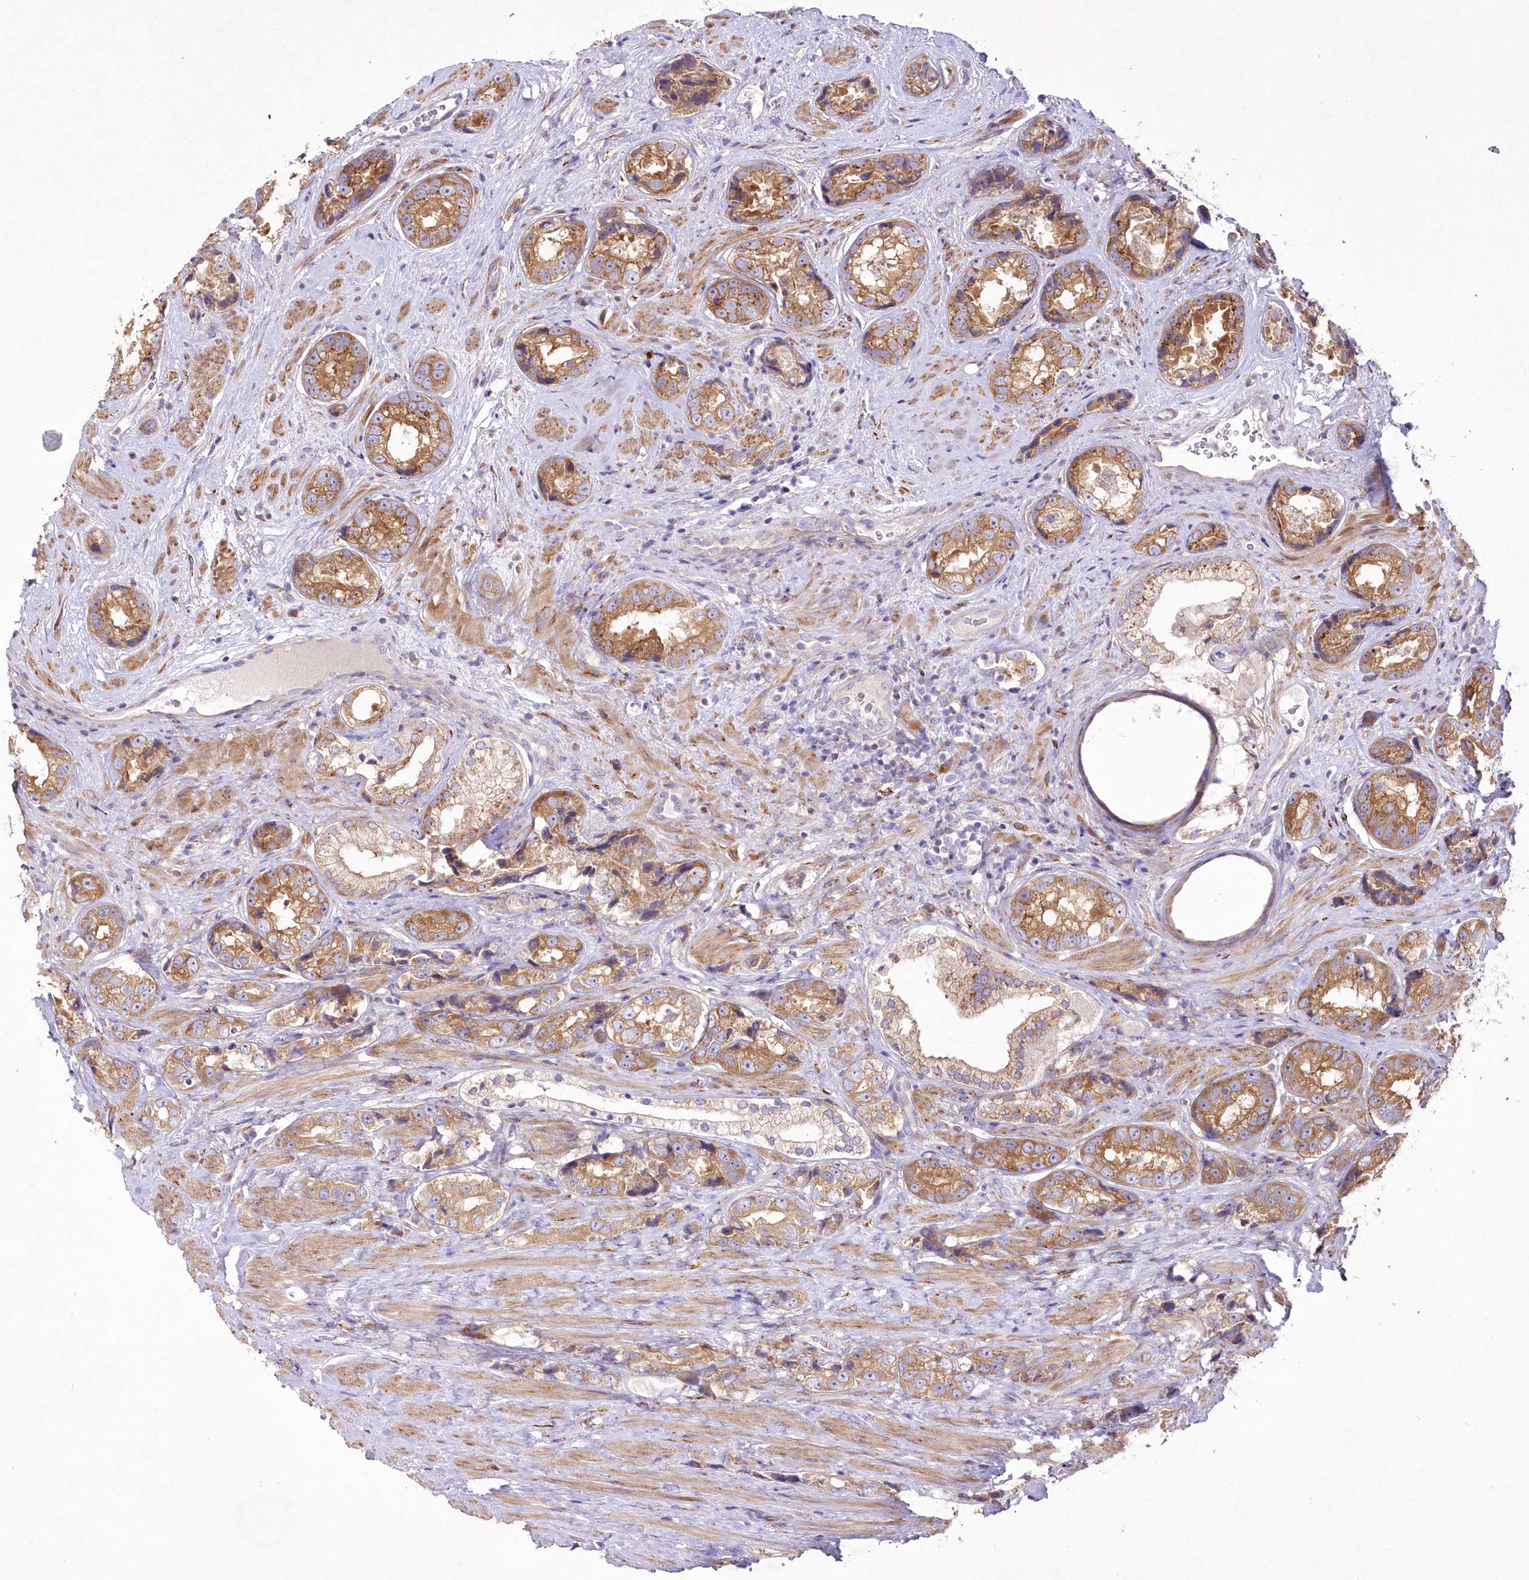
{"staining": {"intensity": "moderate", "quantity": ">75%", "location": "cytoplasmic/membranous"}, "tissue": "prostate cancer", "cell_type": "Tumor cells", "image_type": "cancer", "snomed": [{"axis": "morphology", "description": "Adenocarcinoma, High grade"}, {"axis": "topography", "description": "Prostate"}], "caption": "Protein analysis of prostate cancer tissue displays moderate cytoplasmic/membranous staining in approximately >75% of tumor cells. (DAB IHC with brightfield microscopy, high magnification).", "gene": "ARFGEF3", "patient": {"sex": "male", "age": 61}}